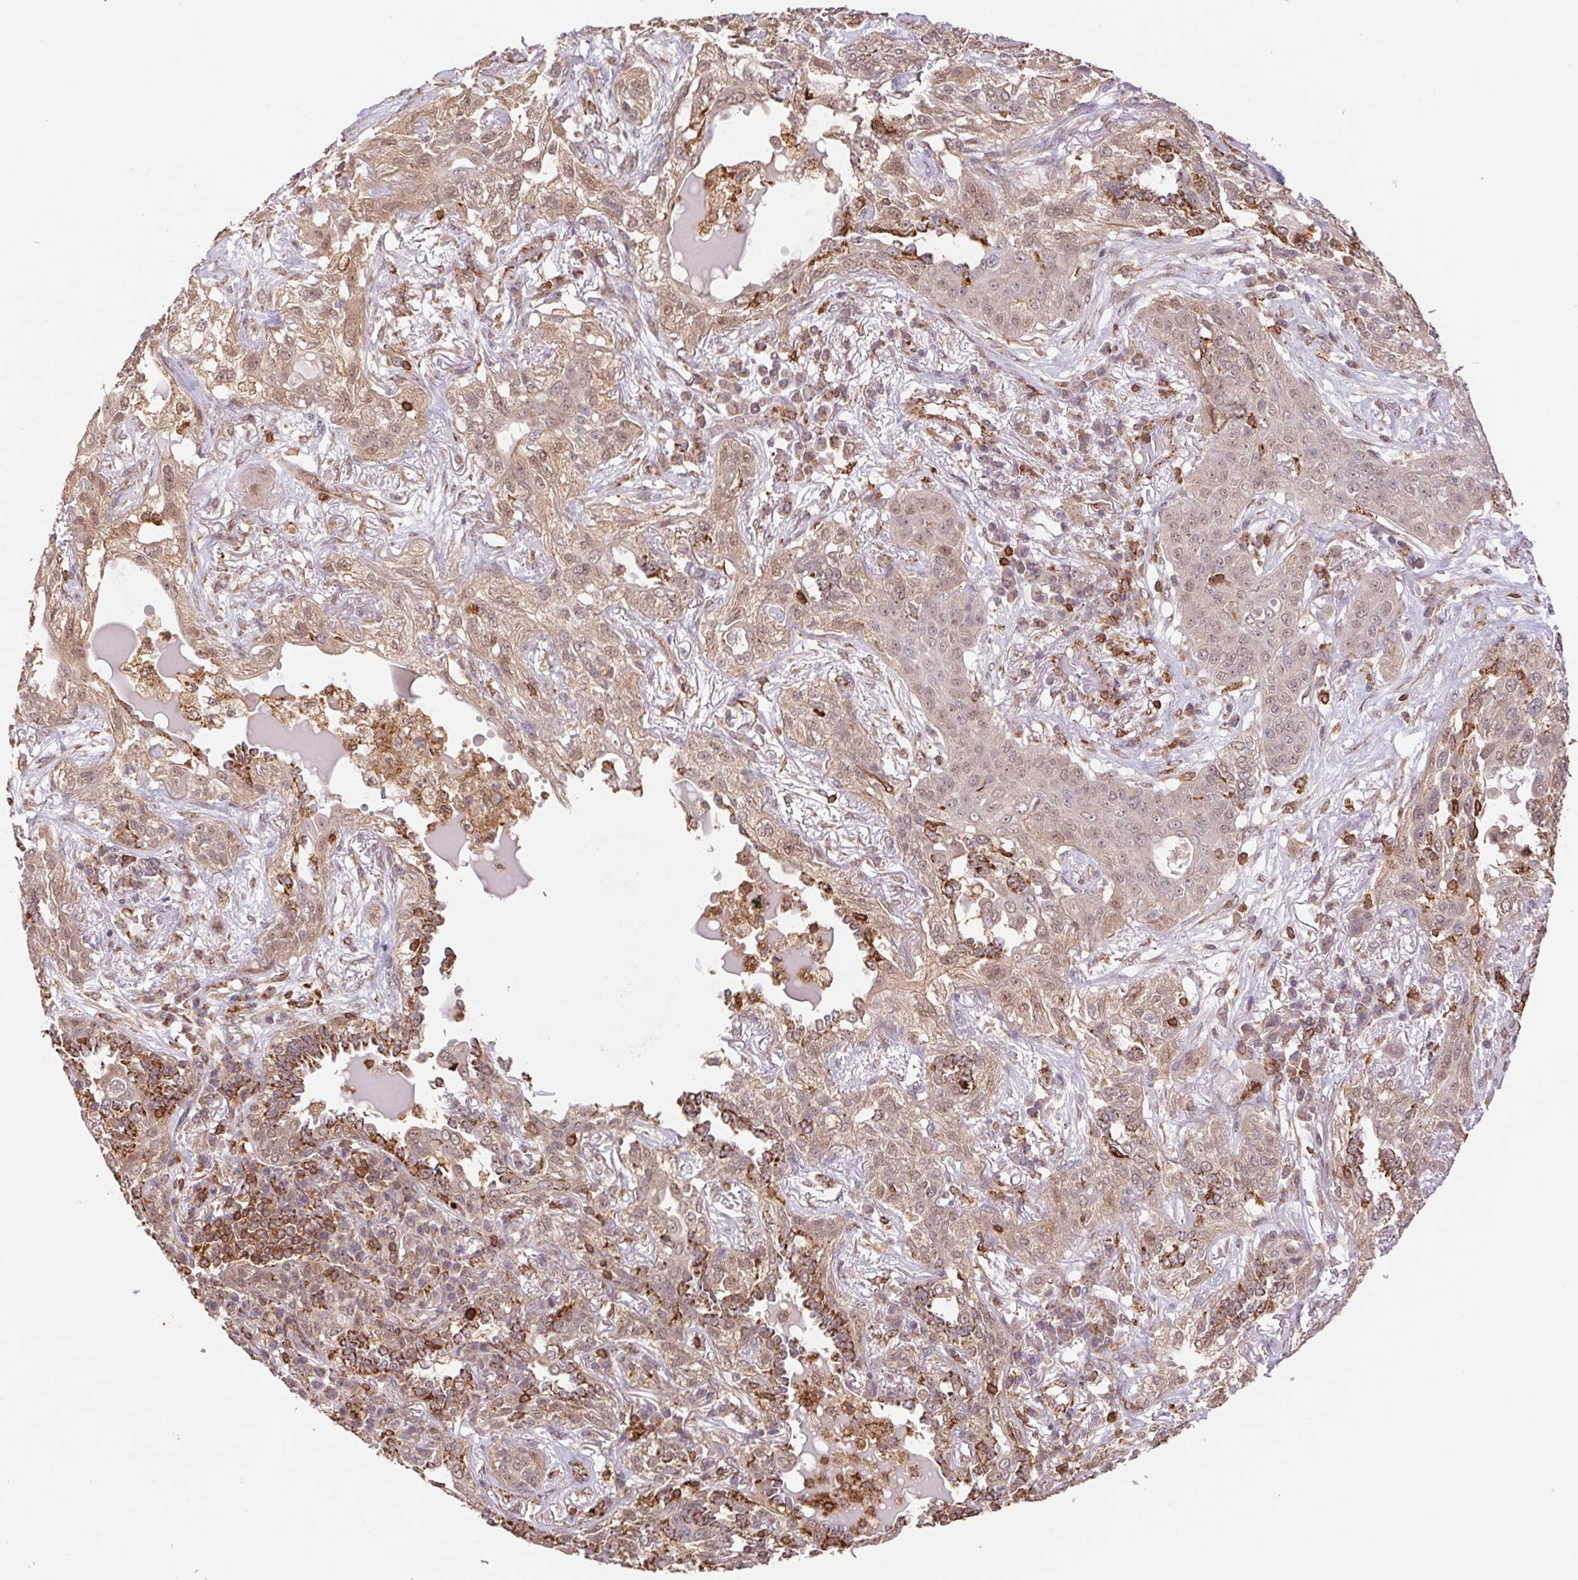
{"staining": {"intensity": "weak", "quantity": ">75%", "location": "cytoplasmic/membranous,nuclear"}, "tissue": "lung cancer", "cell_type": "Tumor cells", "image_type": "cancer", "snomed": [{"axis": "morphology", "description": "Squamous cell carcinoma, NOS"}, {"axis": "topography", "description": "Lung"}], "caption": "This histopathology image demonstrates lung cancer stained with immunohistochemistry (IHC) to label a protein in brown. The cytoplasmic/membranous and nuclear of tumor cells show weak positivity for the protein. Nuclei are counter-stained blue.", "gene": "URM1", "patient": {"sex": "female", "age": 70}}